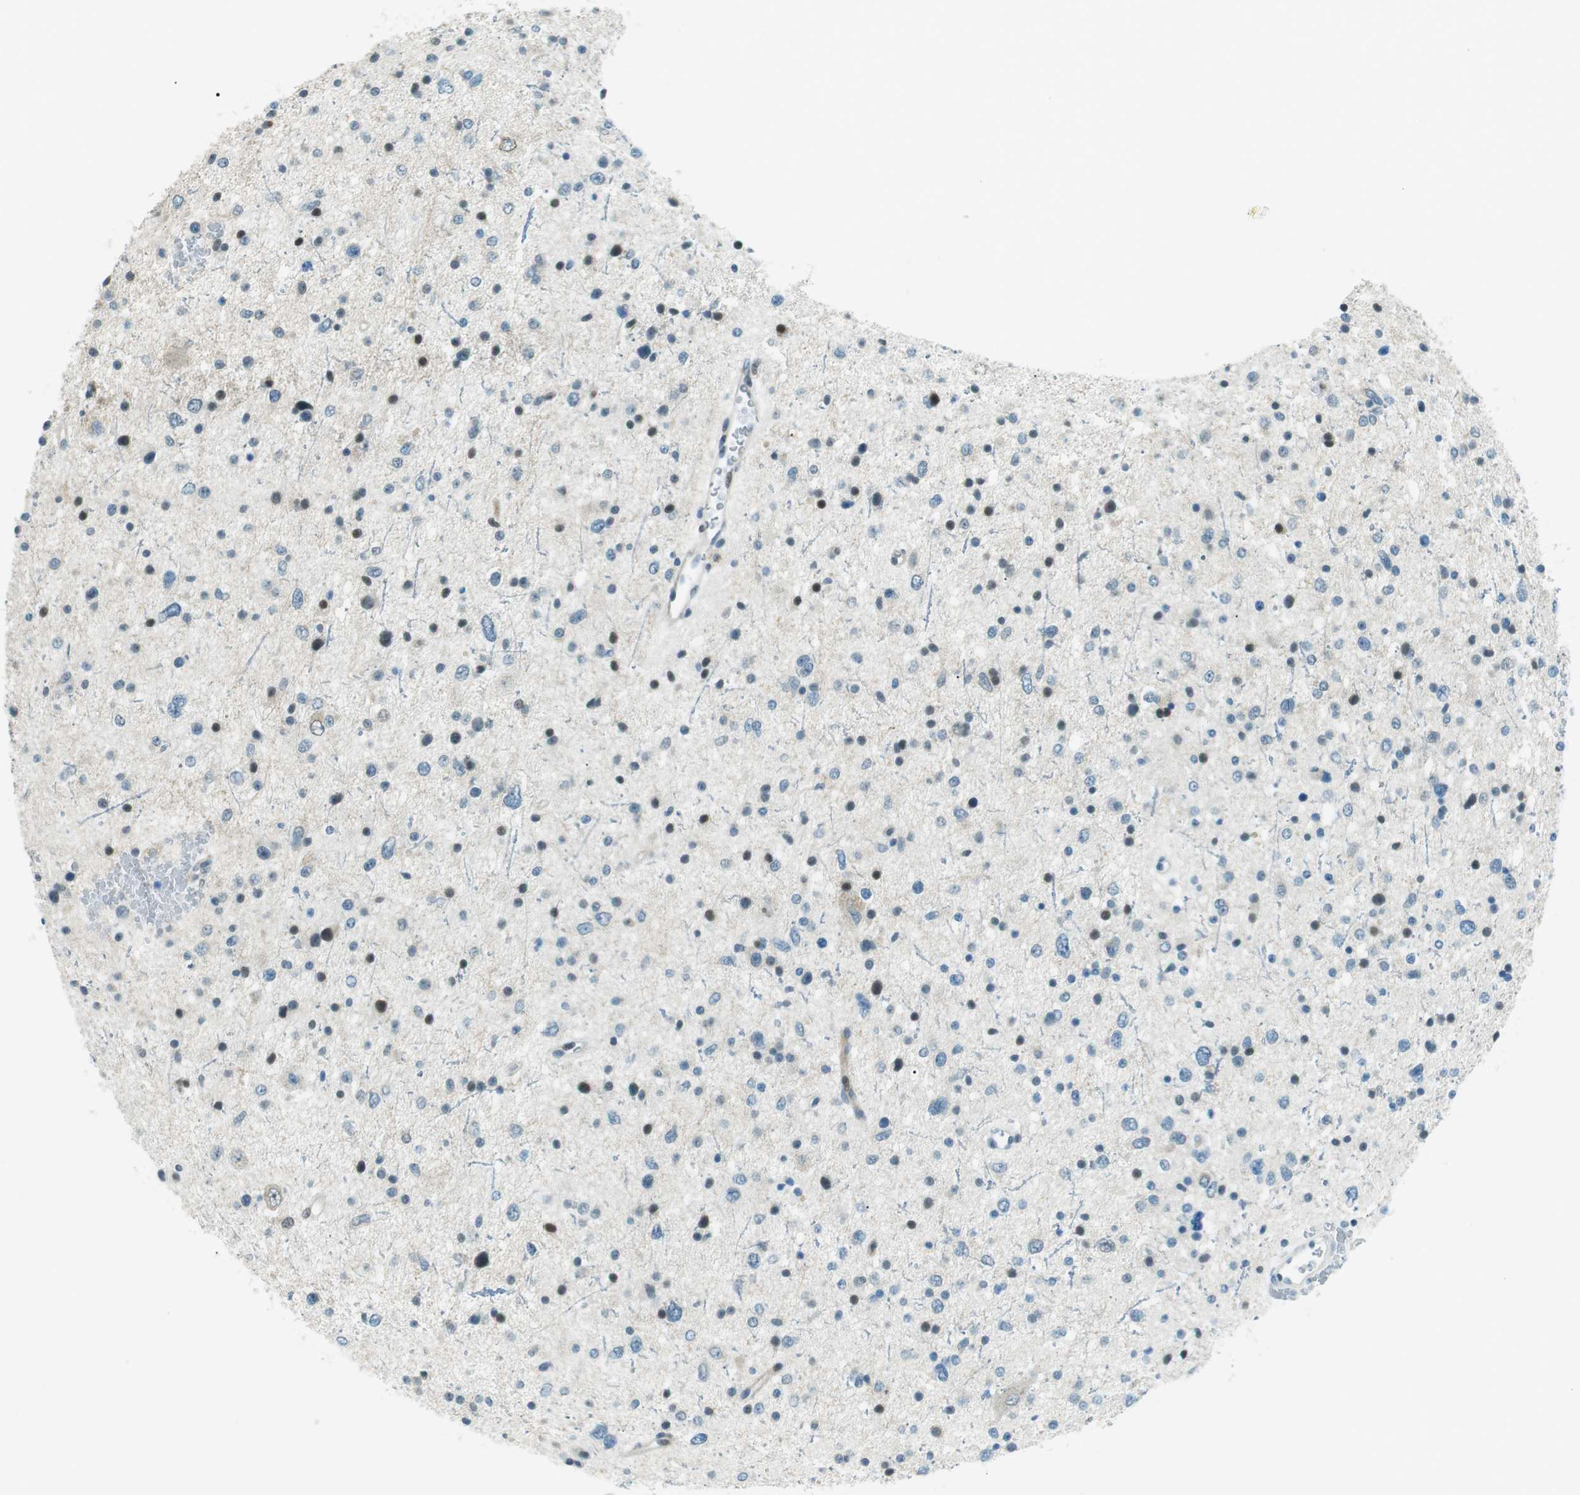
{"staining": {"intensity": "moderate", "quantity": "<25%", "location": "nuclear"}, "tissue": "glioma", "cell_type": "Tumor cells", "image_type": "cancer", "snomed": [{"axis": "morphology", "description": "Glioma, malignant, Low grade"}, {"axis": "topography", "description": "Brain"}], "caption": "Immunohistochemistry of low-grade glioma (malignant) demonstrates low levels of moderate nuclear staining in about <25% of tumor cells. (brown staining indicates protein expression, while blue staining denotes nuclei).", "gene": "PJA1", "patient": {"sex": "female", "age": 37}}